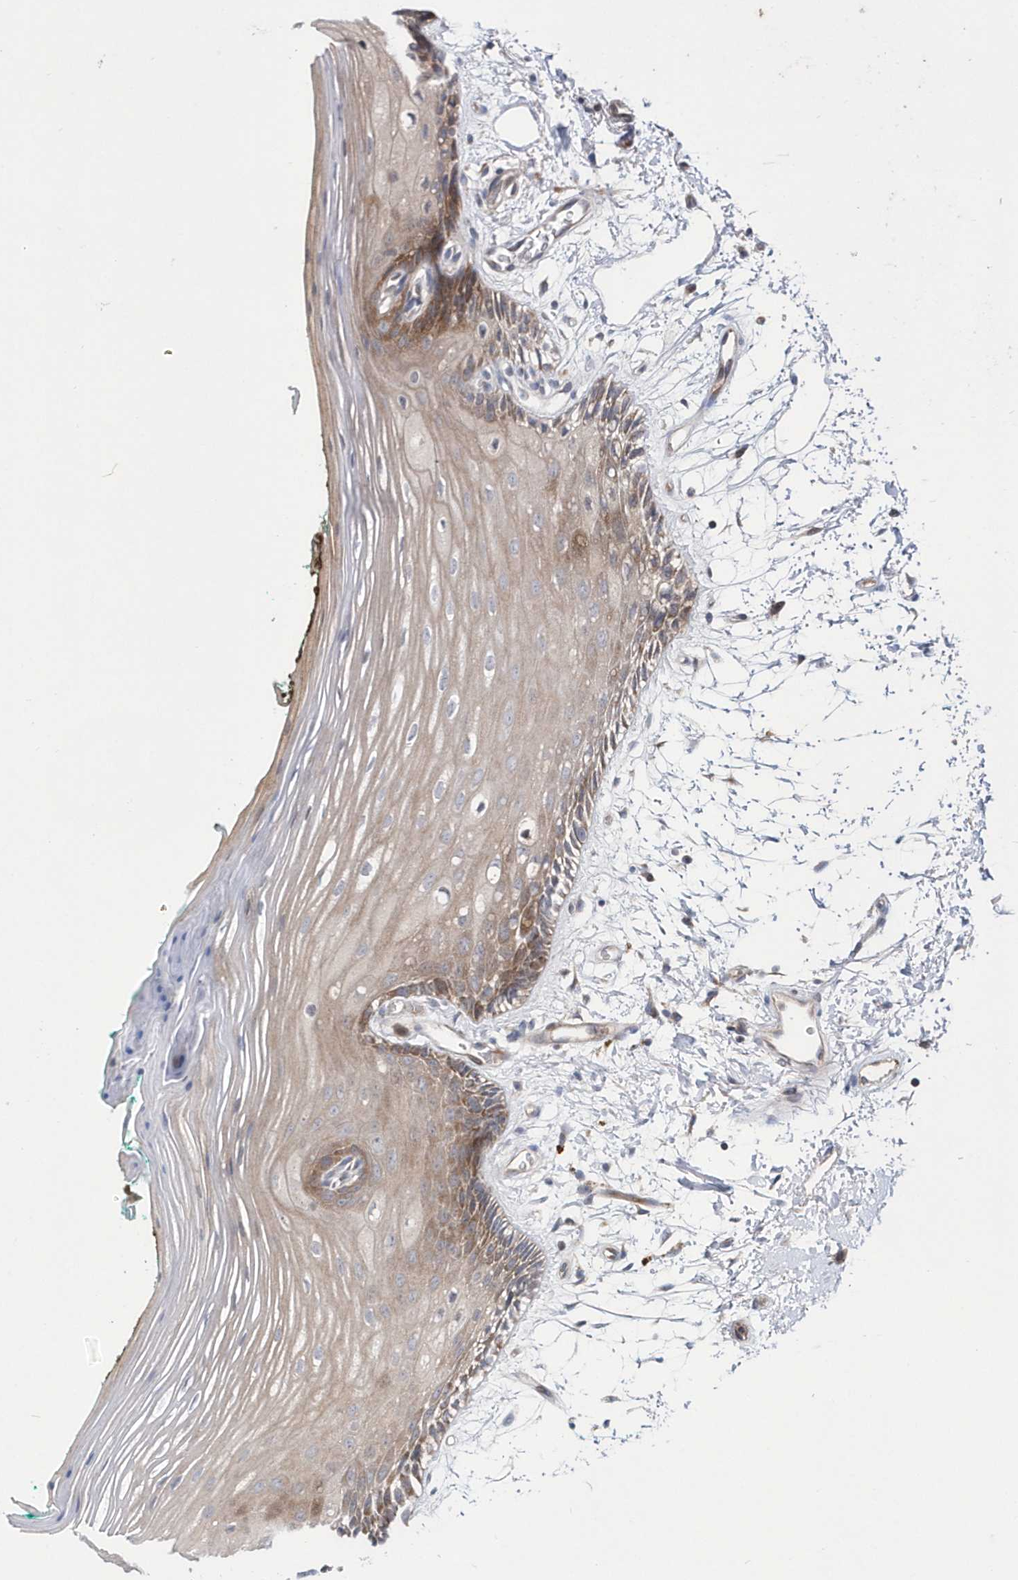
{"staining": {"intensity": "moderate", "quantity": ">75%", "location": "cytoplasmic/membranous"}, "tissue": "oral mucosa", "cell_type": "Squamous epithelial cells", "image_type": "normal", "snomed": [{"axis": "morphology", "description": "Normal tissue, NOS"}, {"axis": "topography", "description": "Skeletal muscle"}, {"axis": "topography", "description": "Oral tissue"}, {"axis": "topography", "description": "Peripheral nerve tissue"}], "caption": "Immunohistochemistry photomicrograph of benign oral mucosa: human oral mucosa stained using IHC displays medium levels of moderate protein expression localized specifically in the cytoplasmic/membranous of squamous epithelial cells, appearing as a cytoplasmic/membranous brown color.", "gene": "DSPP", "patient": {"sex": "female", "age": 84}}